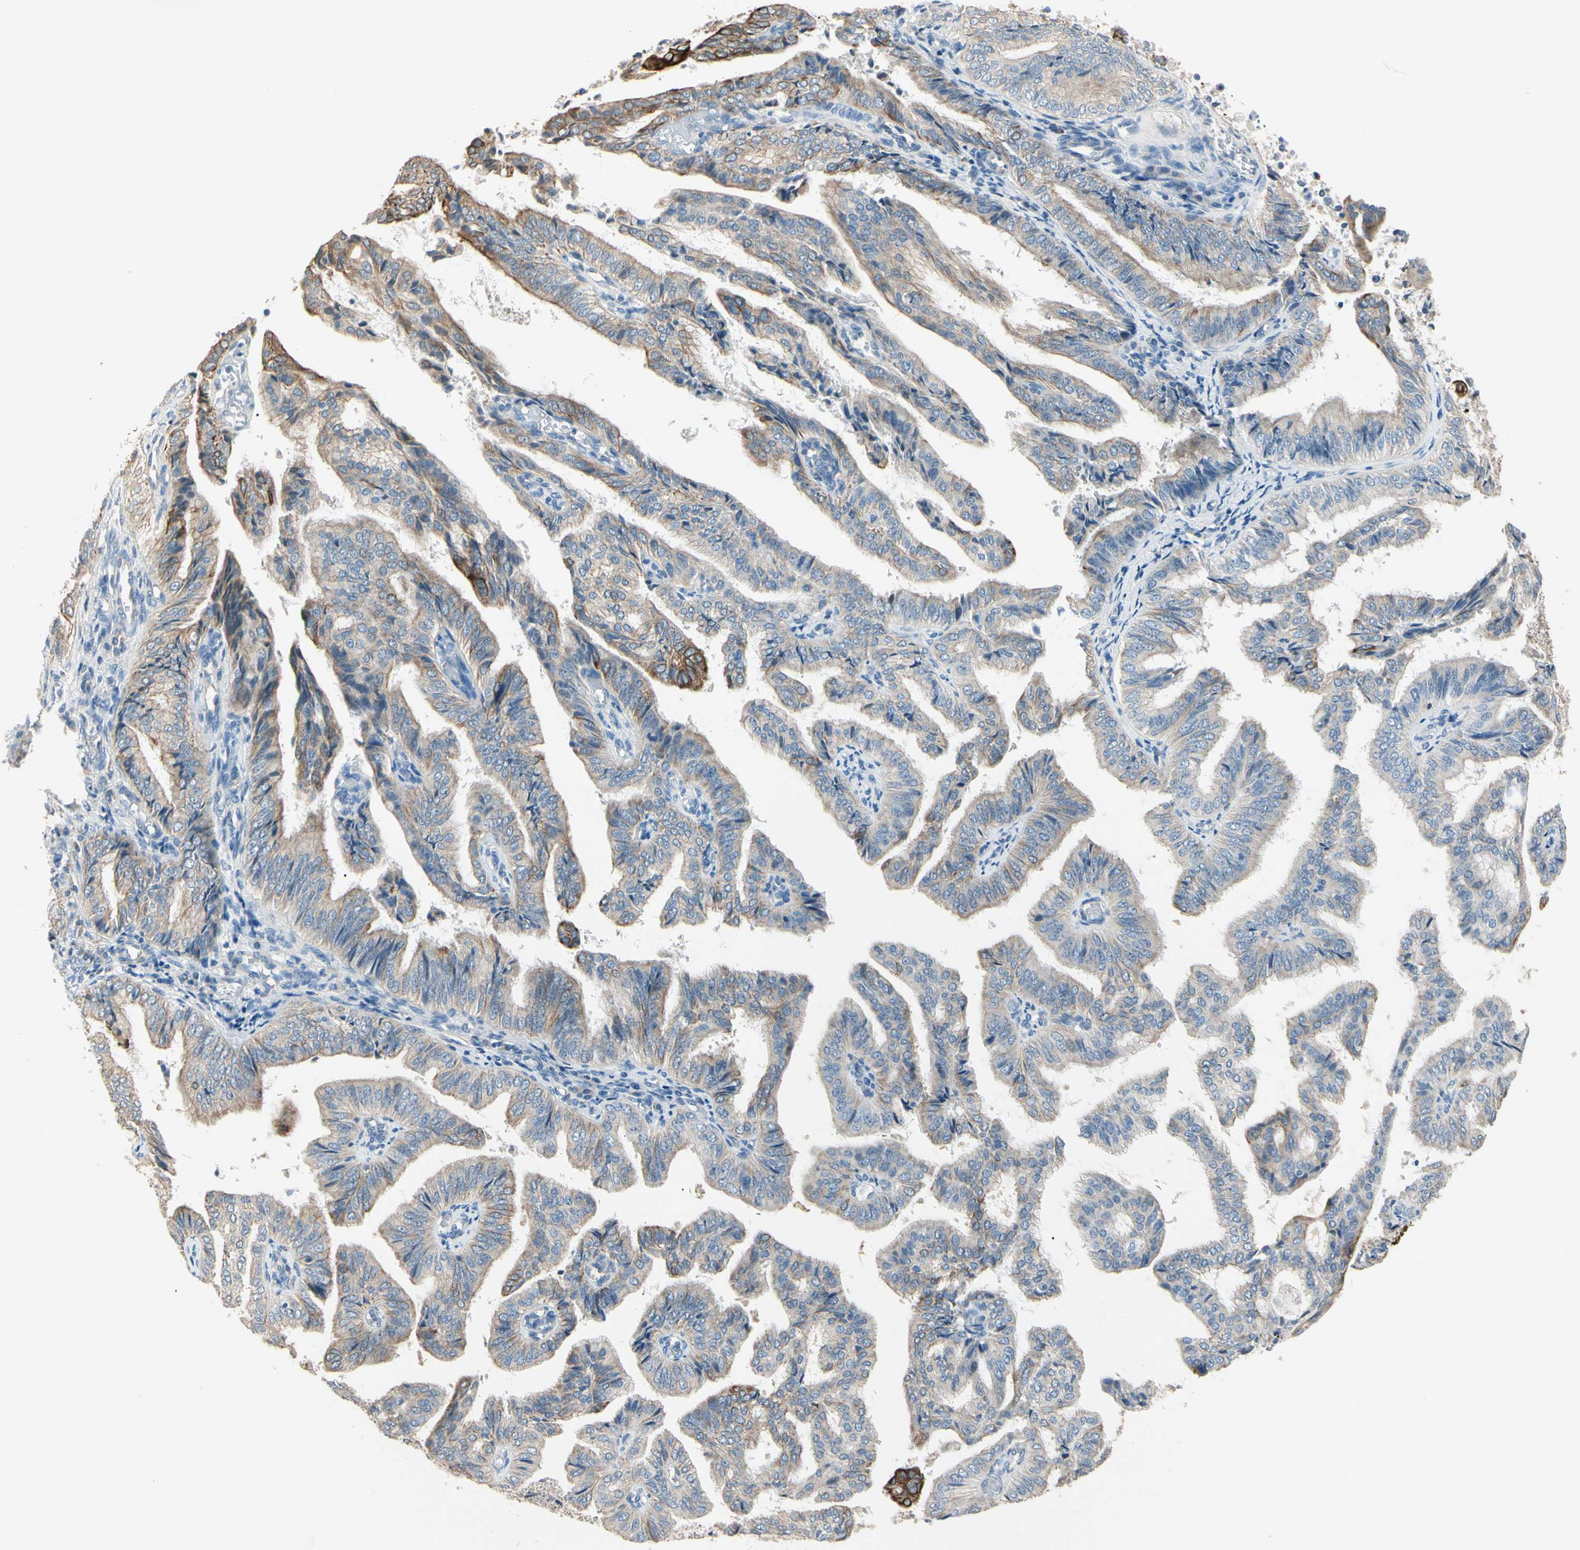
{"staining": {"intensity": "moderate", "quantity": "<25%", "location": "cytoplasmic/membranous"}, "tissue": "endometrial cancer", "cell_type": "Tumor cells", "image_type": "cancer", "snomed": [{"axis": "morphology", "description": "Adenocarcinoma, NOS"}, {"axis": "topography", "description": "Endometrium"}], "caption": "The histopathology image demonstrates immunohistochemical staining of adenocarcinoma (endometrial). There is moderate cytoplasmic/membranous positivity is identified in approximately <25% of tumor cells. (DAB (3,3'-diaminobenzidine) = brown stain, brightfield microscopy at high magnification).", "gene": "DUSP12", "patient": {"sex": "female", "age": 58}}